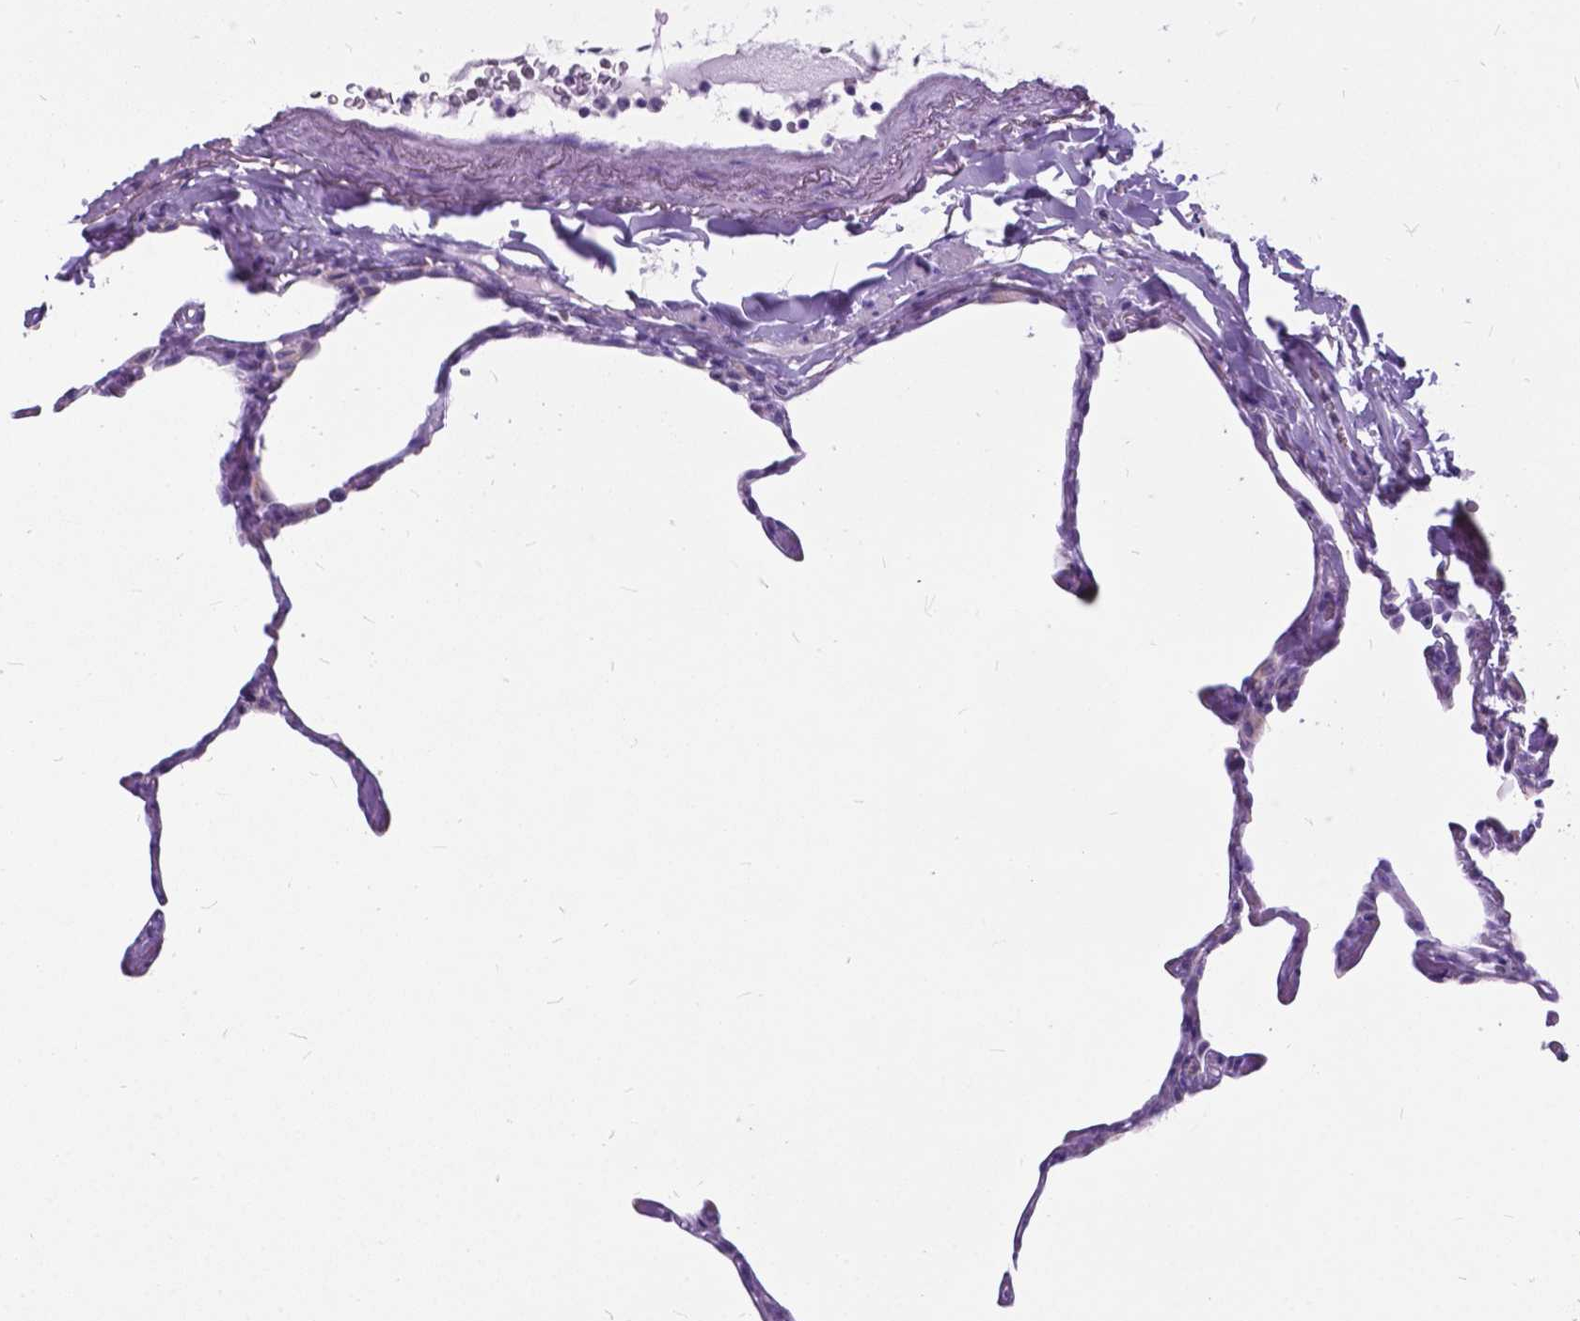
{"staining": {"intensity": "negative", "quantity": "none", "location": "none"}, "tissue": "lung", "cell_type": "Alveolar cells", "image_type": "normal", "snomed": [{"axis": "morphology", "description": "Normal tissue, NOS"}, {"axis": "topography", "description": "Lung"}], "caption": "High magnification brightfield microscopy of unremarkable lung stained with DAB (3,3'-diaminobenzidine) (brown) and counterstained with hematoxylin (blue): alveolar cells show no significant expression.", "gene": "BSND", "patient": {"sex": "male", "age": 65}}